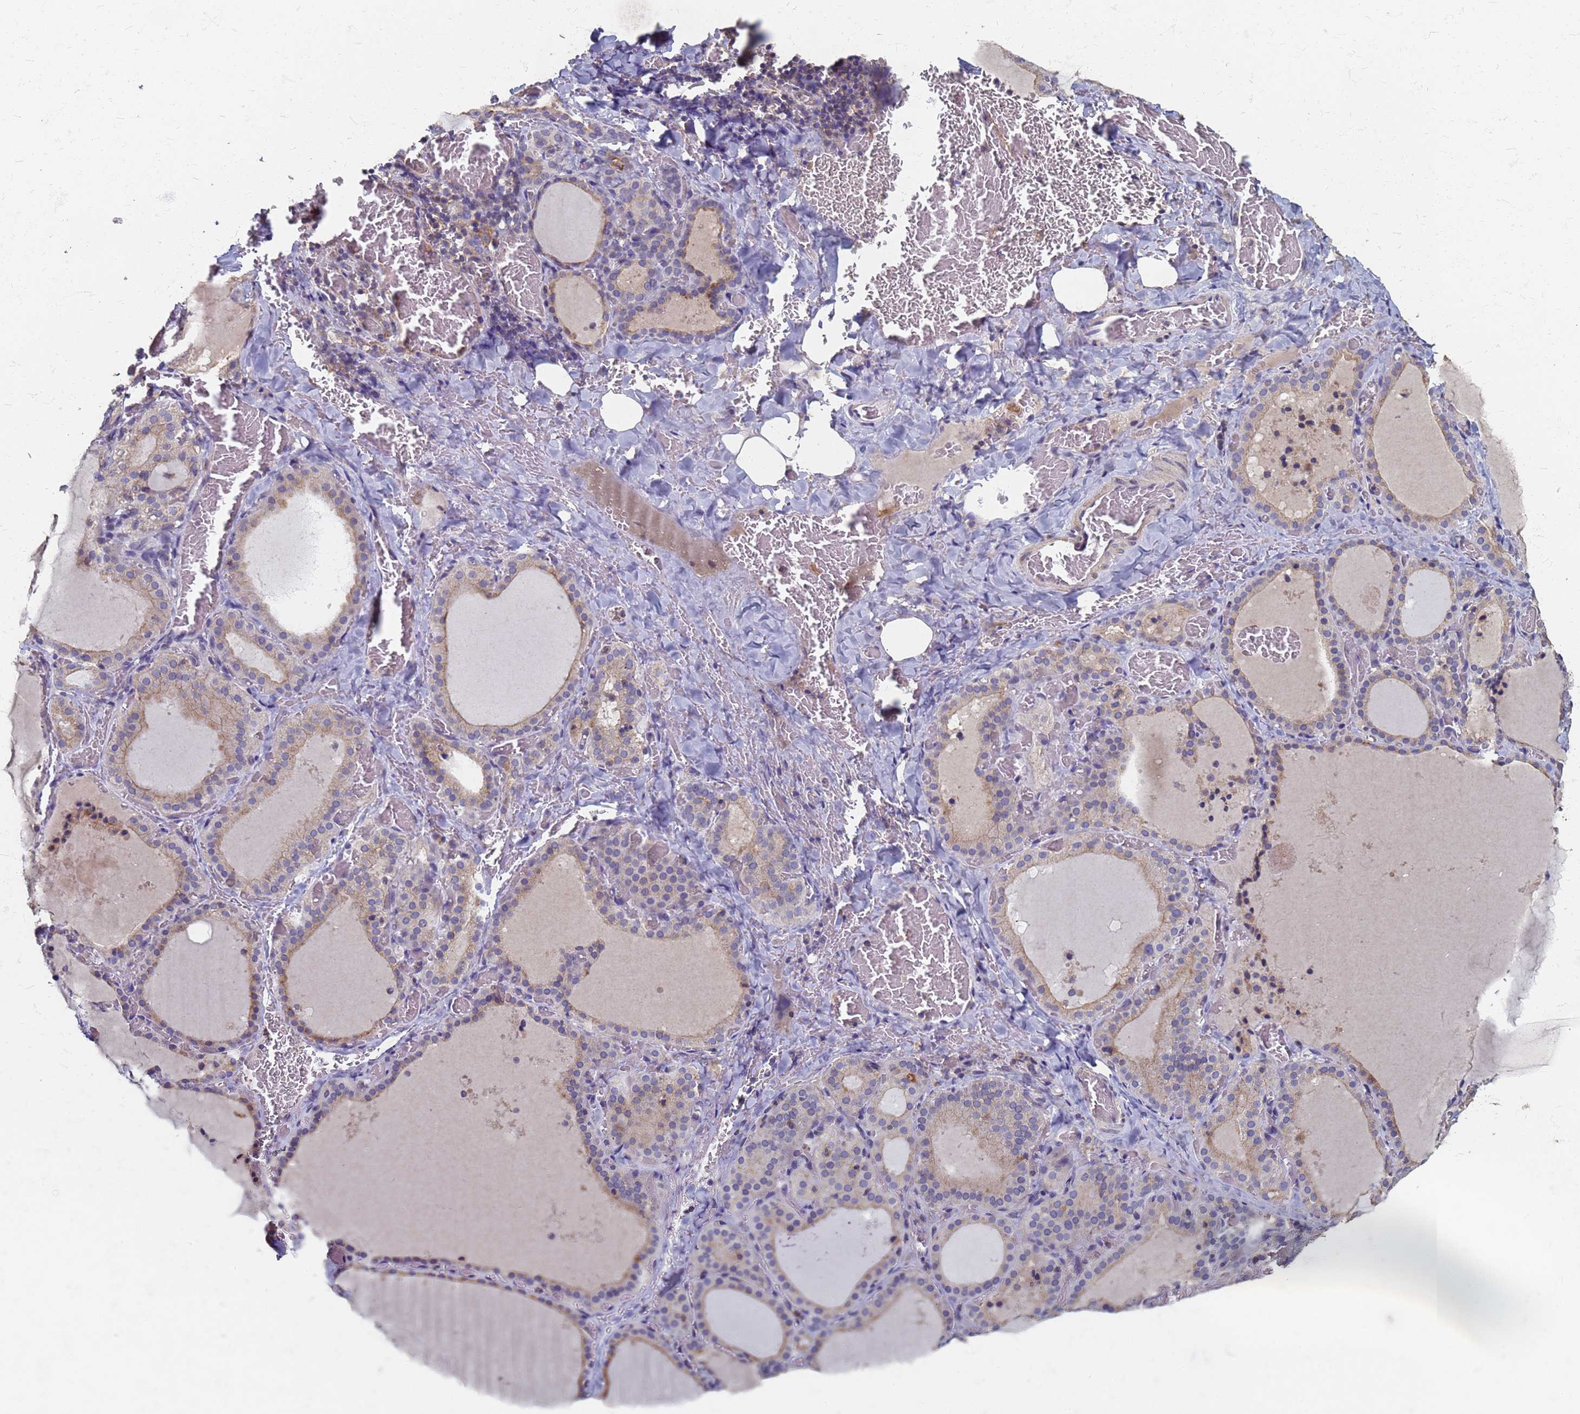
{"staining": {"intensity": "moderate", "quantity": "25%-75%", "location": "cytoplasmic/membranous"}, "tissue": "thyroid gland", "cell_type": "Glandular cells", "image_type": "normal", "snomed": [{"axis": "morphology", "description": "Normal tissue, NOS"}, {"axis": "topography", "description": "Thyroid gland"}], "caption": "A high-resolution micrograph shows immunohistochemistry (IHC) staining of benign thyroid gland, which demonstrates moderate cytoplasmic/membranous expression in about 25%-75% of glandular cells.", "gene": "KRCC1", "patient": {"sex": "female", "age": 39}}